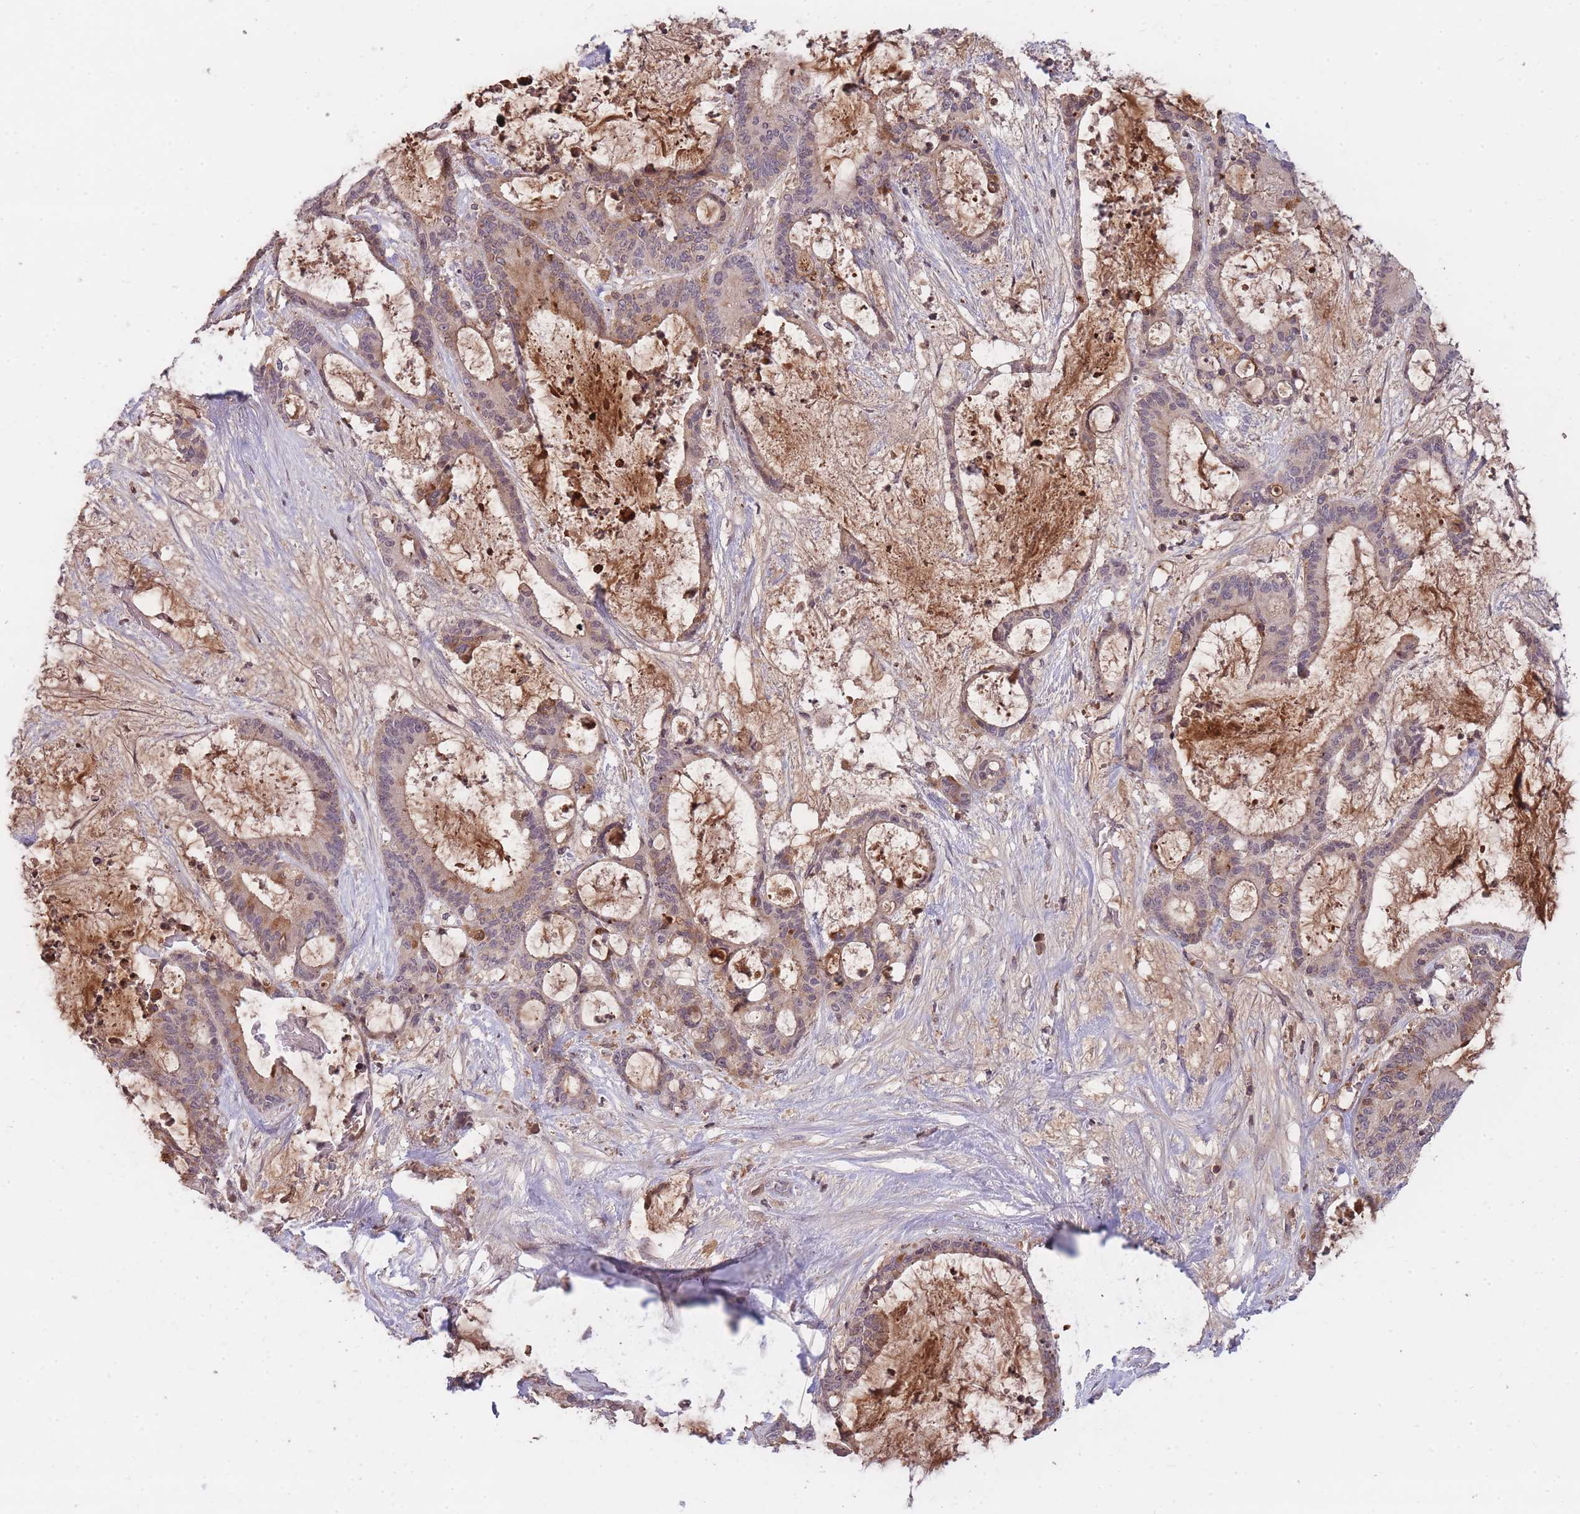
{"staining": {"intensity": "moderate", "quantity": "<25%", "location": "cytoplasmic/membranous"}, "tissue": "liver cancer", "cell_type": "Tumor cells", "image_type": "cancer", "snomed": [{"axis": "morphology", "description": "Normal tissue, NOS"}, {"axis": "morphology", "description": "Cholangiocarcinoma"}, {"axis": "topography", "description": "Liver"}, {"axis": "topography", "description": "Peripheral nerve tissue"}], "caption": "There is low levels of moderate cytoplasmic/membranous positivity in tumor cells of liver cancer, as demonstrated by immunohistochemical staining (brown color).", "gene": "RALGDS", "patient": {"sex": "female", "age": 73}}